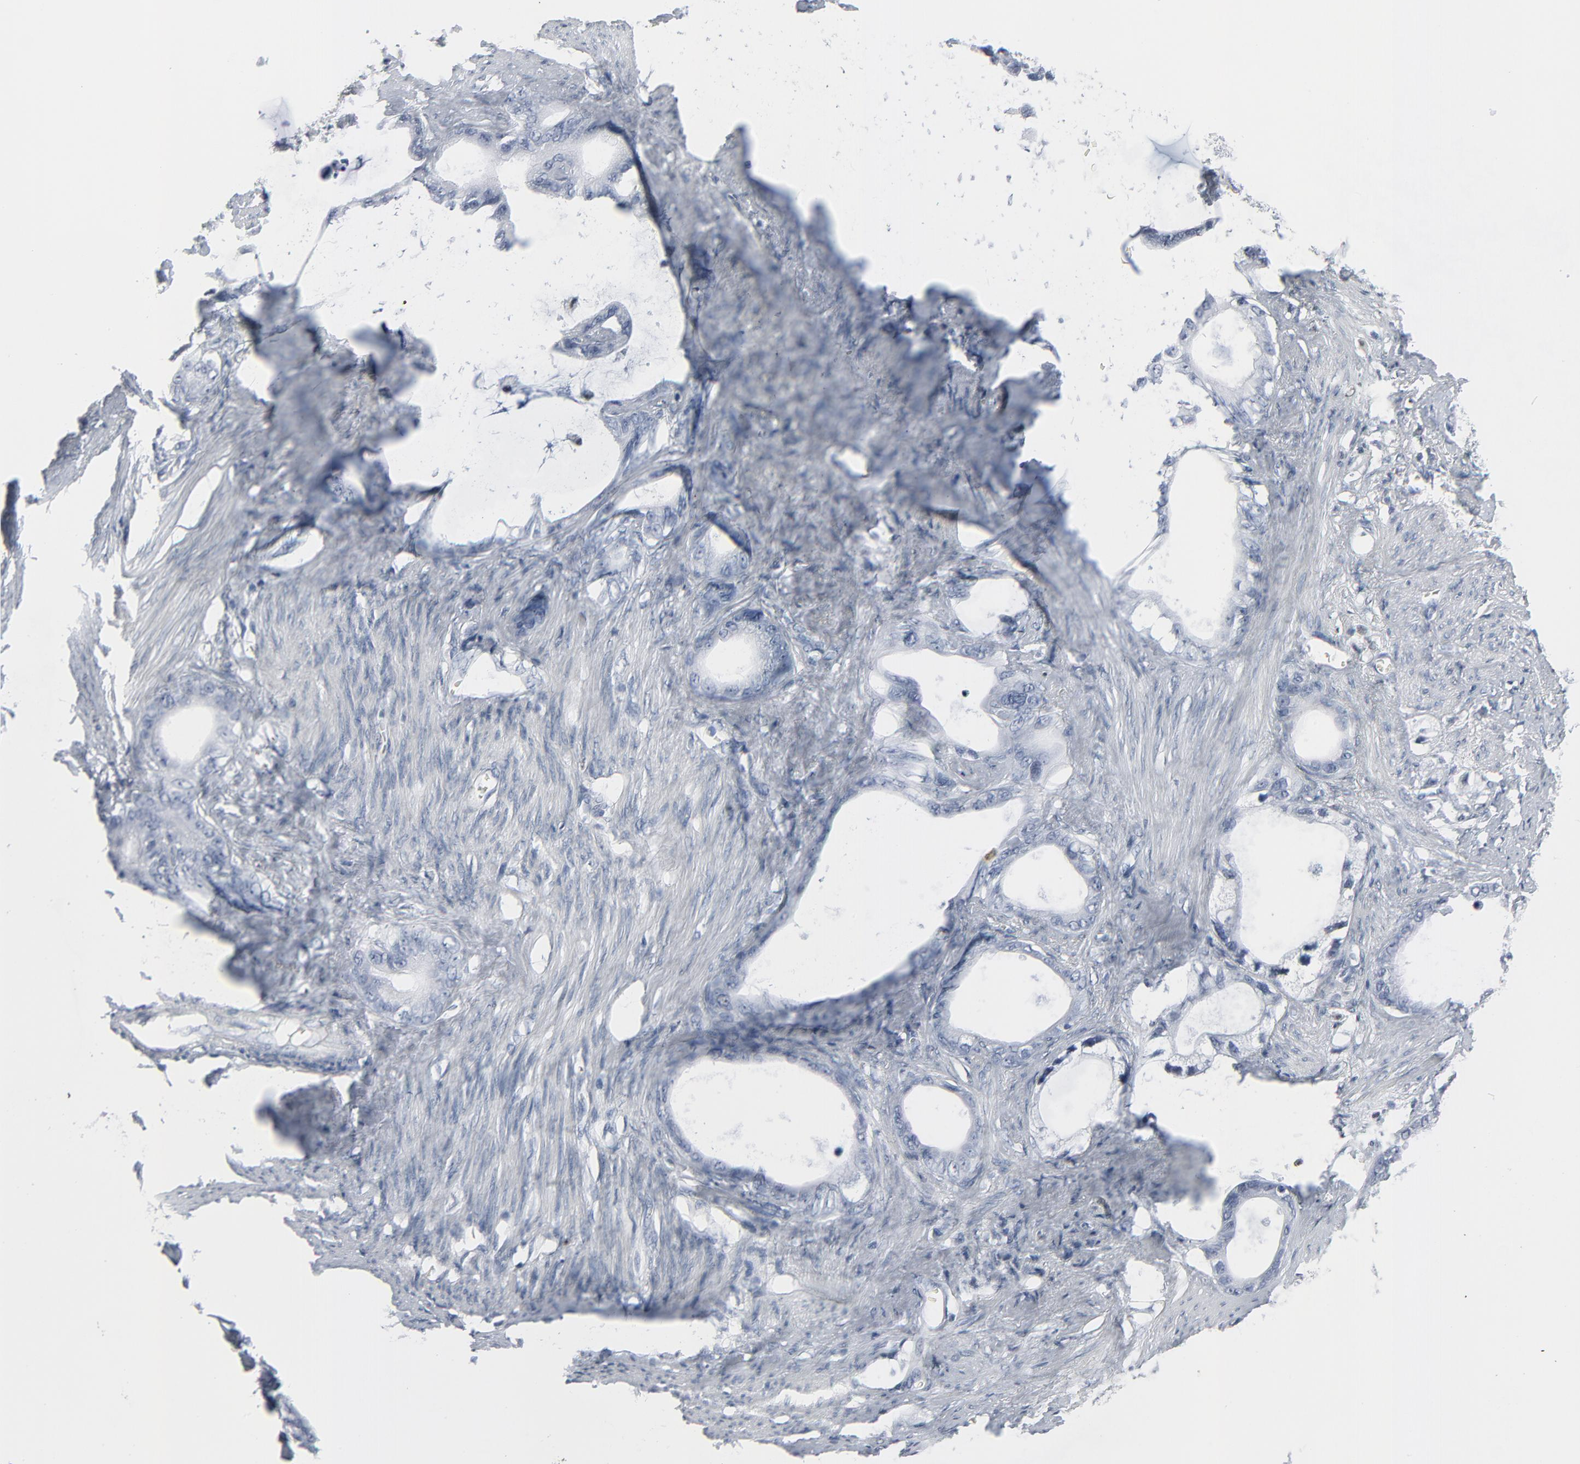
{"staining": {"intensity": "negative", "quantity": "none", "location": "none"}, "tissue": "stomach cancer", "cell_type": "Tumor cells", "image_type": "cancer", "snomed": [{"axis": "morphology", "description": "Adenocarcinoma, NOS"}, {"axis": "topography", "description": "Stomach"}], "caption": "Stomach adenocarcinoma was stained to show a protein in brown. There is no significant expression in tumor cells.", "gene": "MITF", "patient": {"sex": "female", "age": 75}}